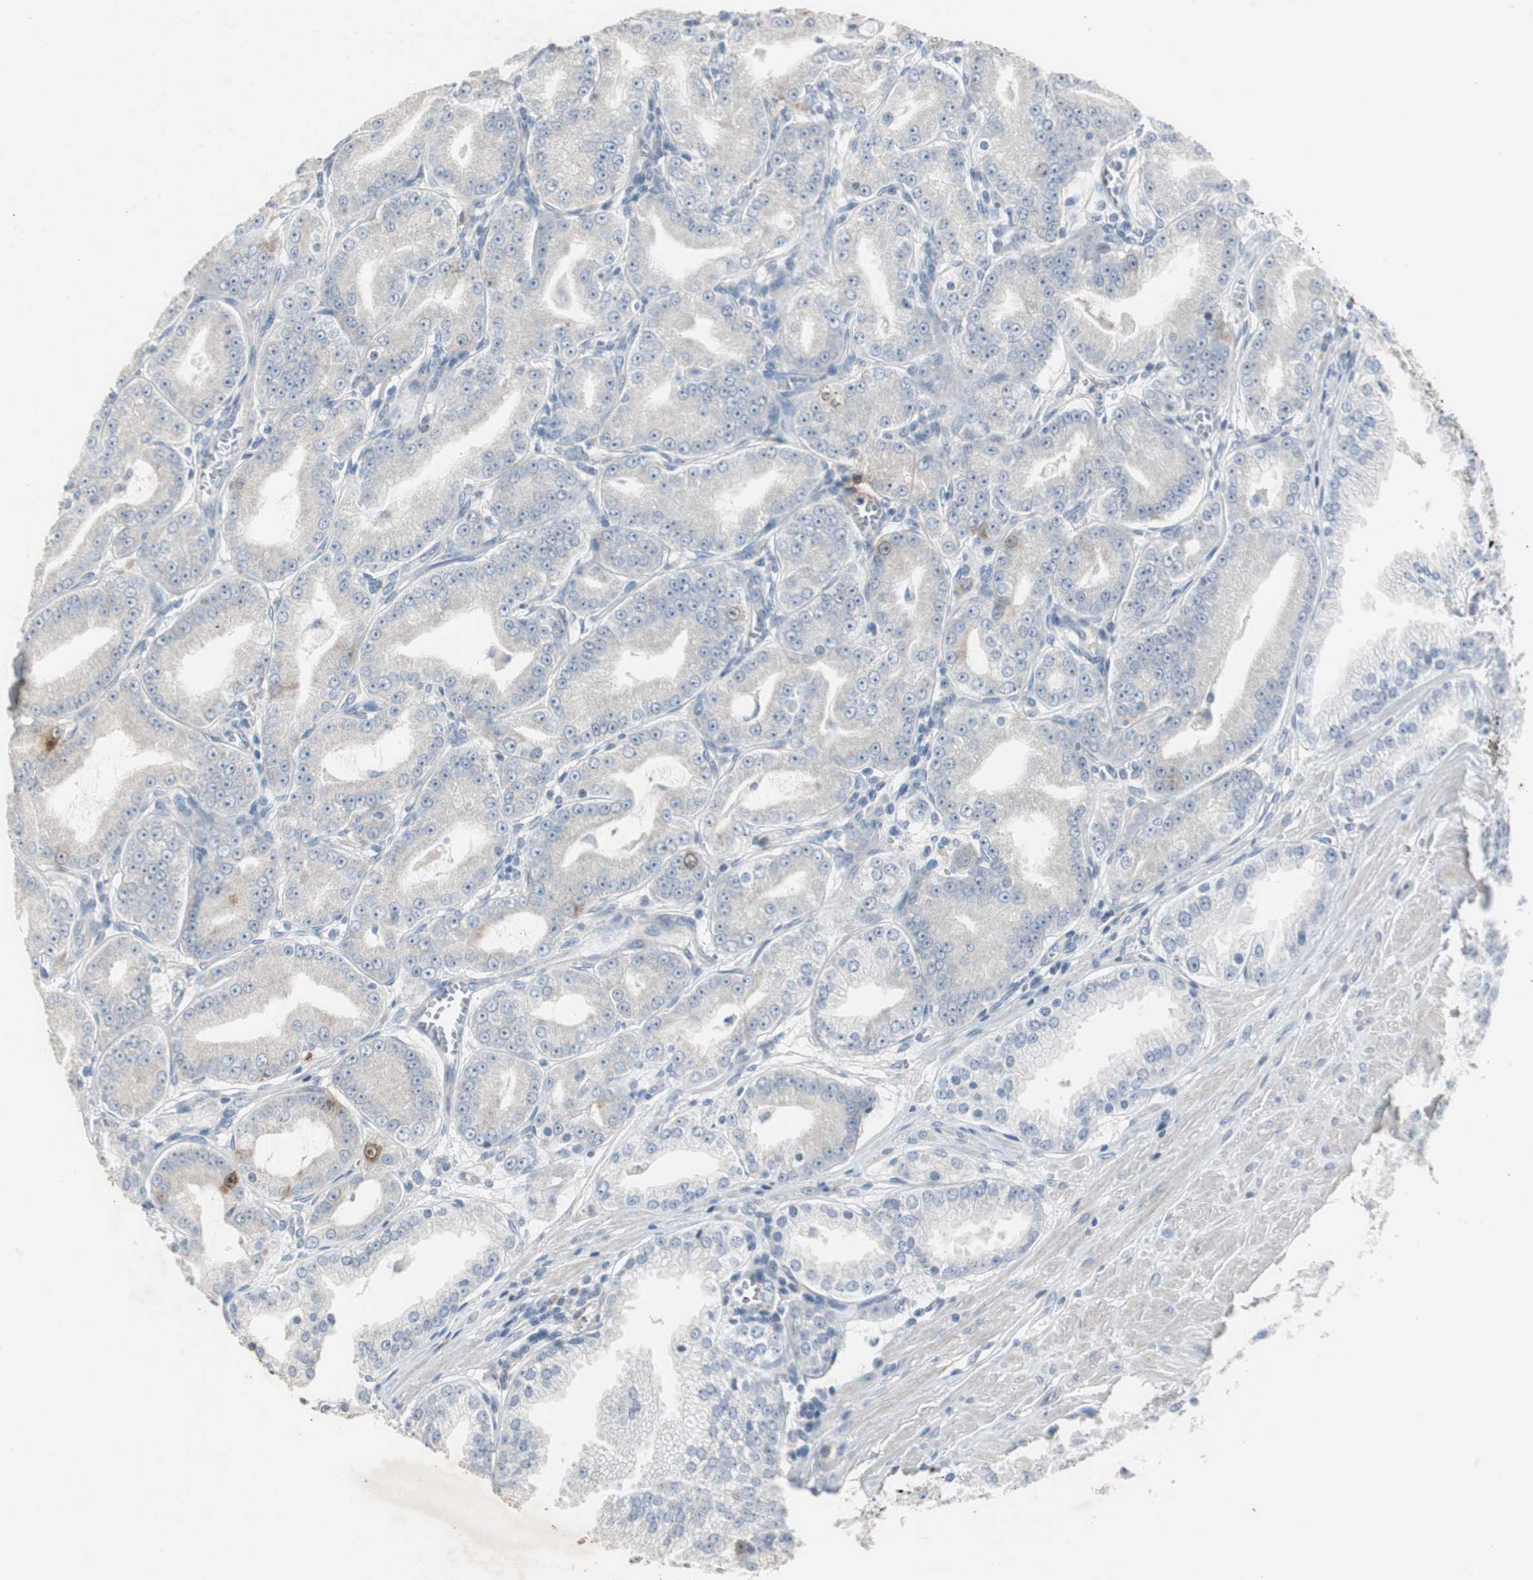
{"staining": {"intensity": "negative", "quantity": "none", "location": "none"}, "tissue": "prostate cancer", "cell_type": "Tumor cells", "image_type": "cancer", "snomed": [{"axis": "morphology", "description": "Adenocarcinoma, High grade"}, {"axis": "topography", "description": "Prostate"}], "caption": "Tumor cells show no significant protein expression in adenocarcinoma (high-grade) (prostate). The staining was performed using DAB to visualize the protein expression in brown, while the nuclei were stained in blue with hematoxylin (Magnification: 20x).", "gene": "TK1", "patient": {"sex": "male", "age": 61}}